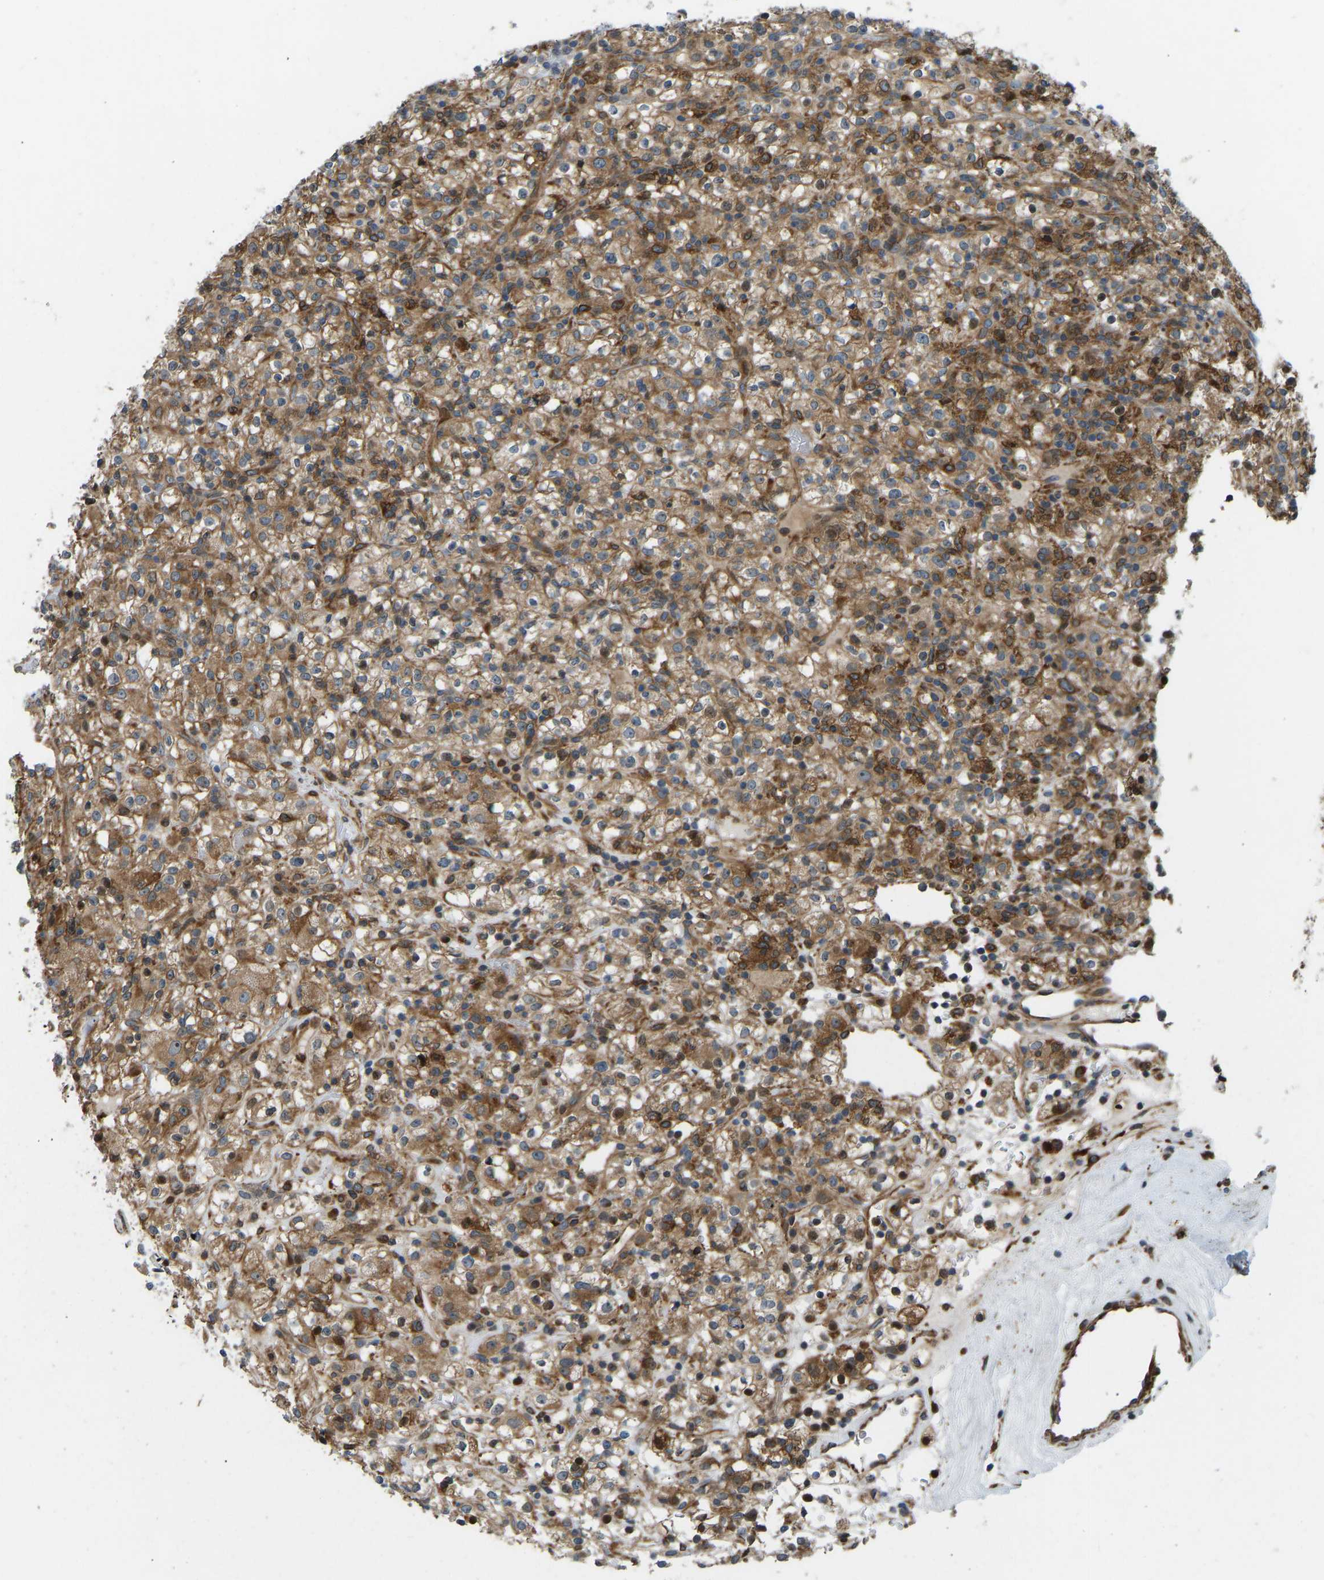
{"staining": {"intensity": "moderate", "quantity": ">75%", "location": "cytoplasmic/membranous"}, "tissue": "renal cancer", "cell_type": "Tumor cells", "image_type": "cancer", "snomed": [{"axis": "morphology", "description": "Normal tissue, NOS"}, {"axis": "morphology", "description": "Adenocarcinoma, NOS"}, {"axis": "topography", "description": "Kidney"}], "caption": "Human renal adenocarcinoma stained with a protein marker displays moderate staining in tumor cells.", "gene": "OS9", "patient": {"sex": "female", "age": 72}}